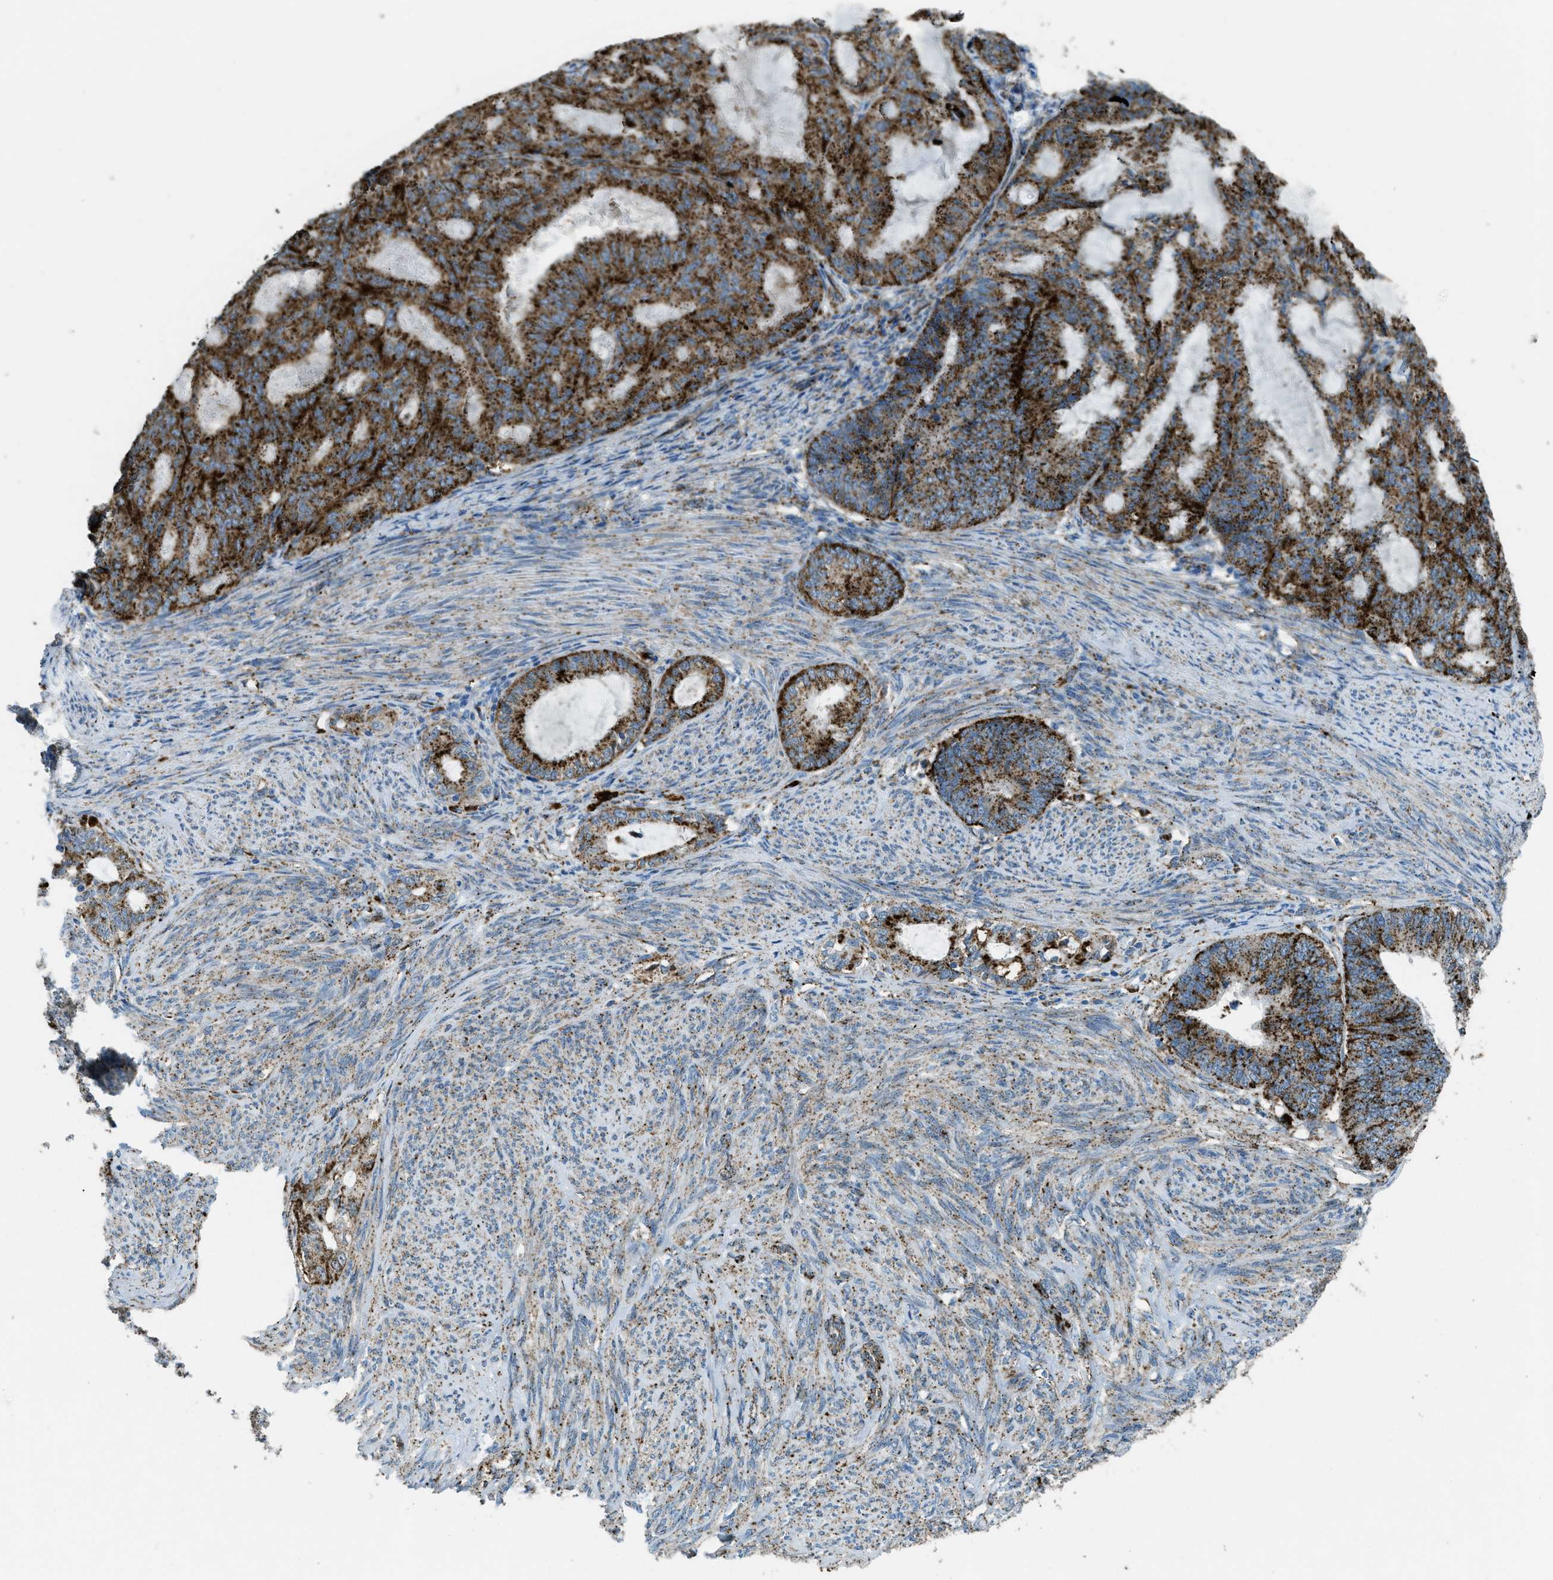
{"staining": {"intensity": "strong", "quantity": ">75%", "location": "cytoplasmic/membranous"}, "tissue": "endometrial cancer", "cell_type": "Tumor cells", "image_type": "cancer", "snomed": [{"axis": "morphology", "description": "Adenocarcinoma, NOS"}, {"axis": "topography", "description": "Endometrium"}], "caption": "Immunohistochemistry micrograph of adenocarcinoma (endometrial) stained for a protein (brown), which exhibits high levels of strong cytoplasmic/membranous positivity in about >75% of tumor cells.", "gene": "SCARB2", "patient": {"sex": "female", "age": 86}}